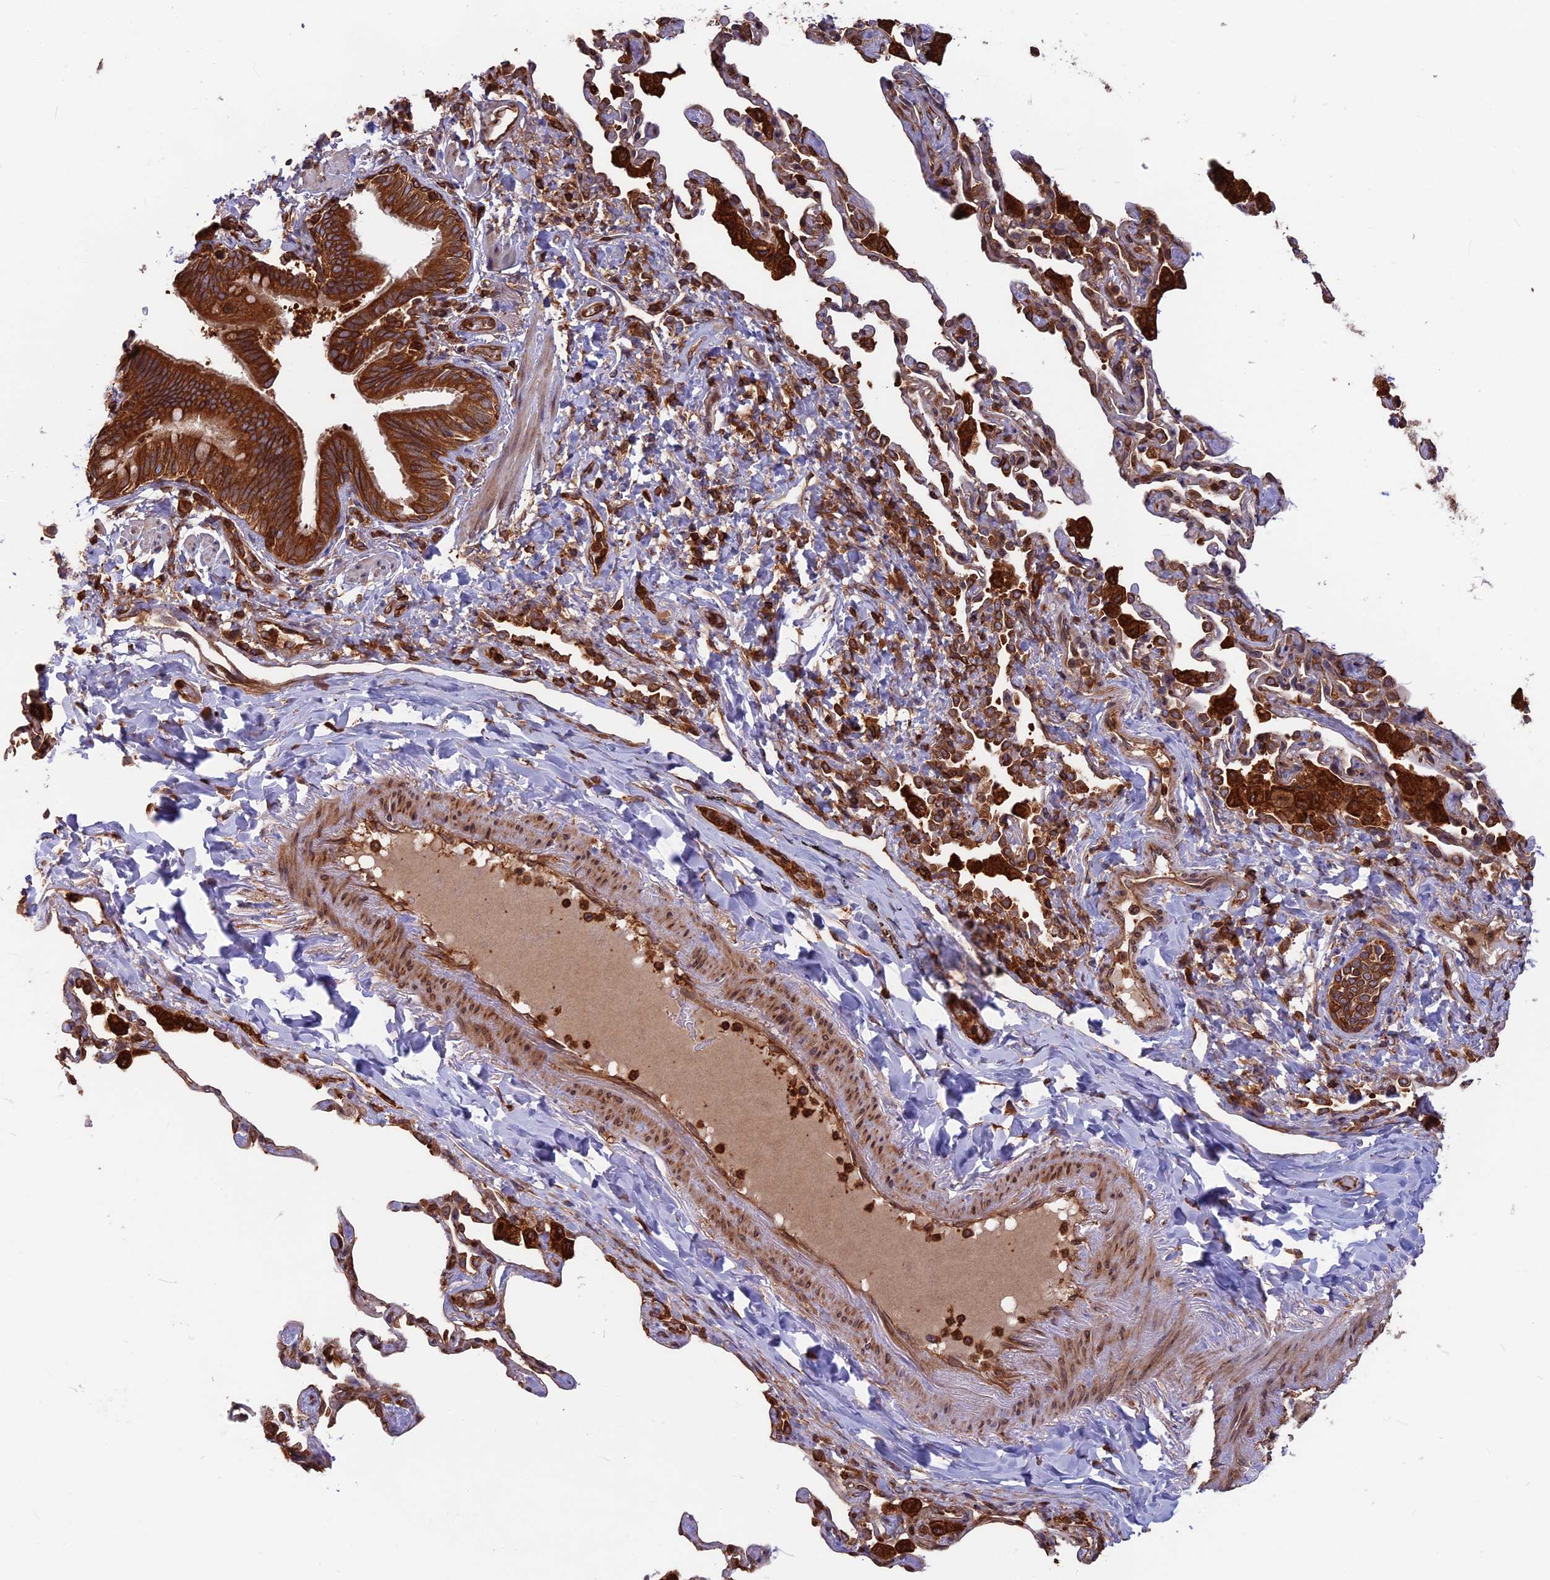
{"staining": {"intensity": "strong", "quantity": ">75%", "location": "cytoplasmic/membranous"}, "tissue": "bronchus", "cell_type": "Respiratory epithelial cells", "image_type": "normal", "snomed": [{"axis": "morphology", "description": "Normal tissue, NOS"}, {"axis": "morphology", "description": "Inflammation, NOS"}, {"axis": "topography", "description": "Bronchus"}, {"axis": "topography", "description": "Lung"}], "caption": "A brown stain shows strong cytoplasmic/membranous positivity of a protein in respiratory epithelial cells of unremarkable human bronchus. (brown staining indicates protein expression, while blue staining denotes nuclei).", "gene": "WDR1", "patient": {"sex": "female", "age": 46}}